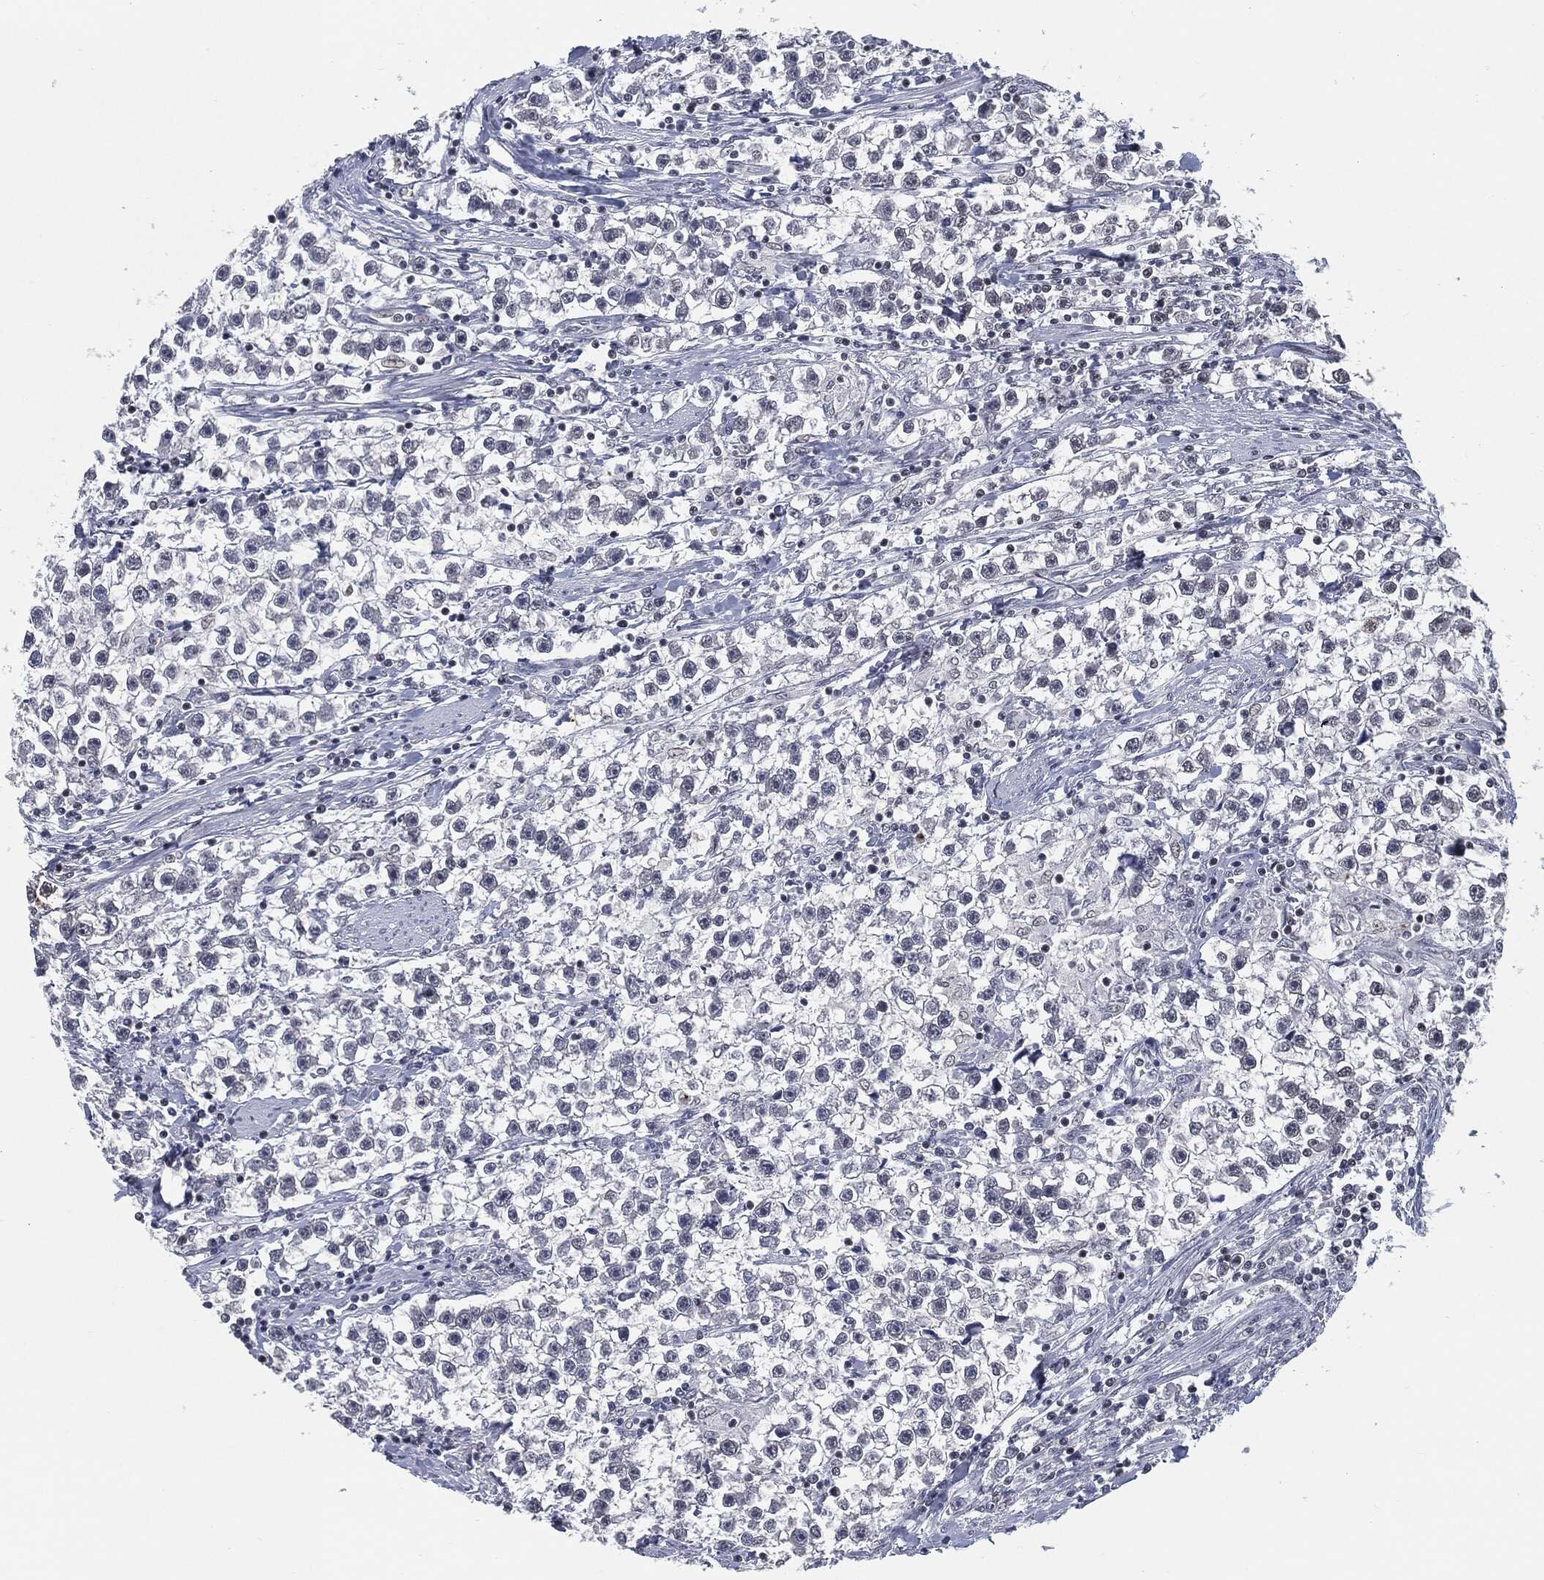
{"staining": {"intensity": "negative", "quantity": "none", "location": "none"}, "tissue": "testis cancer", "cell_type": "Tumor cells", "image_type": "cancer", "snomed": [{"axis": "morphology", "description": "Seminoma, NOS"}, {"axis": "topography", "description": "Testis"}], "caption": "Tumor cells are negative for brown protein staining in testis cancer. The staining is performed using DAB brown chromogen with nuclei counter-stained in using hematoxylin.", "gene": "ANXA1", "patient": {"sex": "male", "age": 59}}